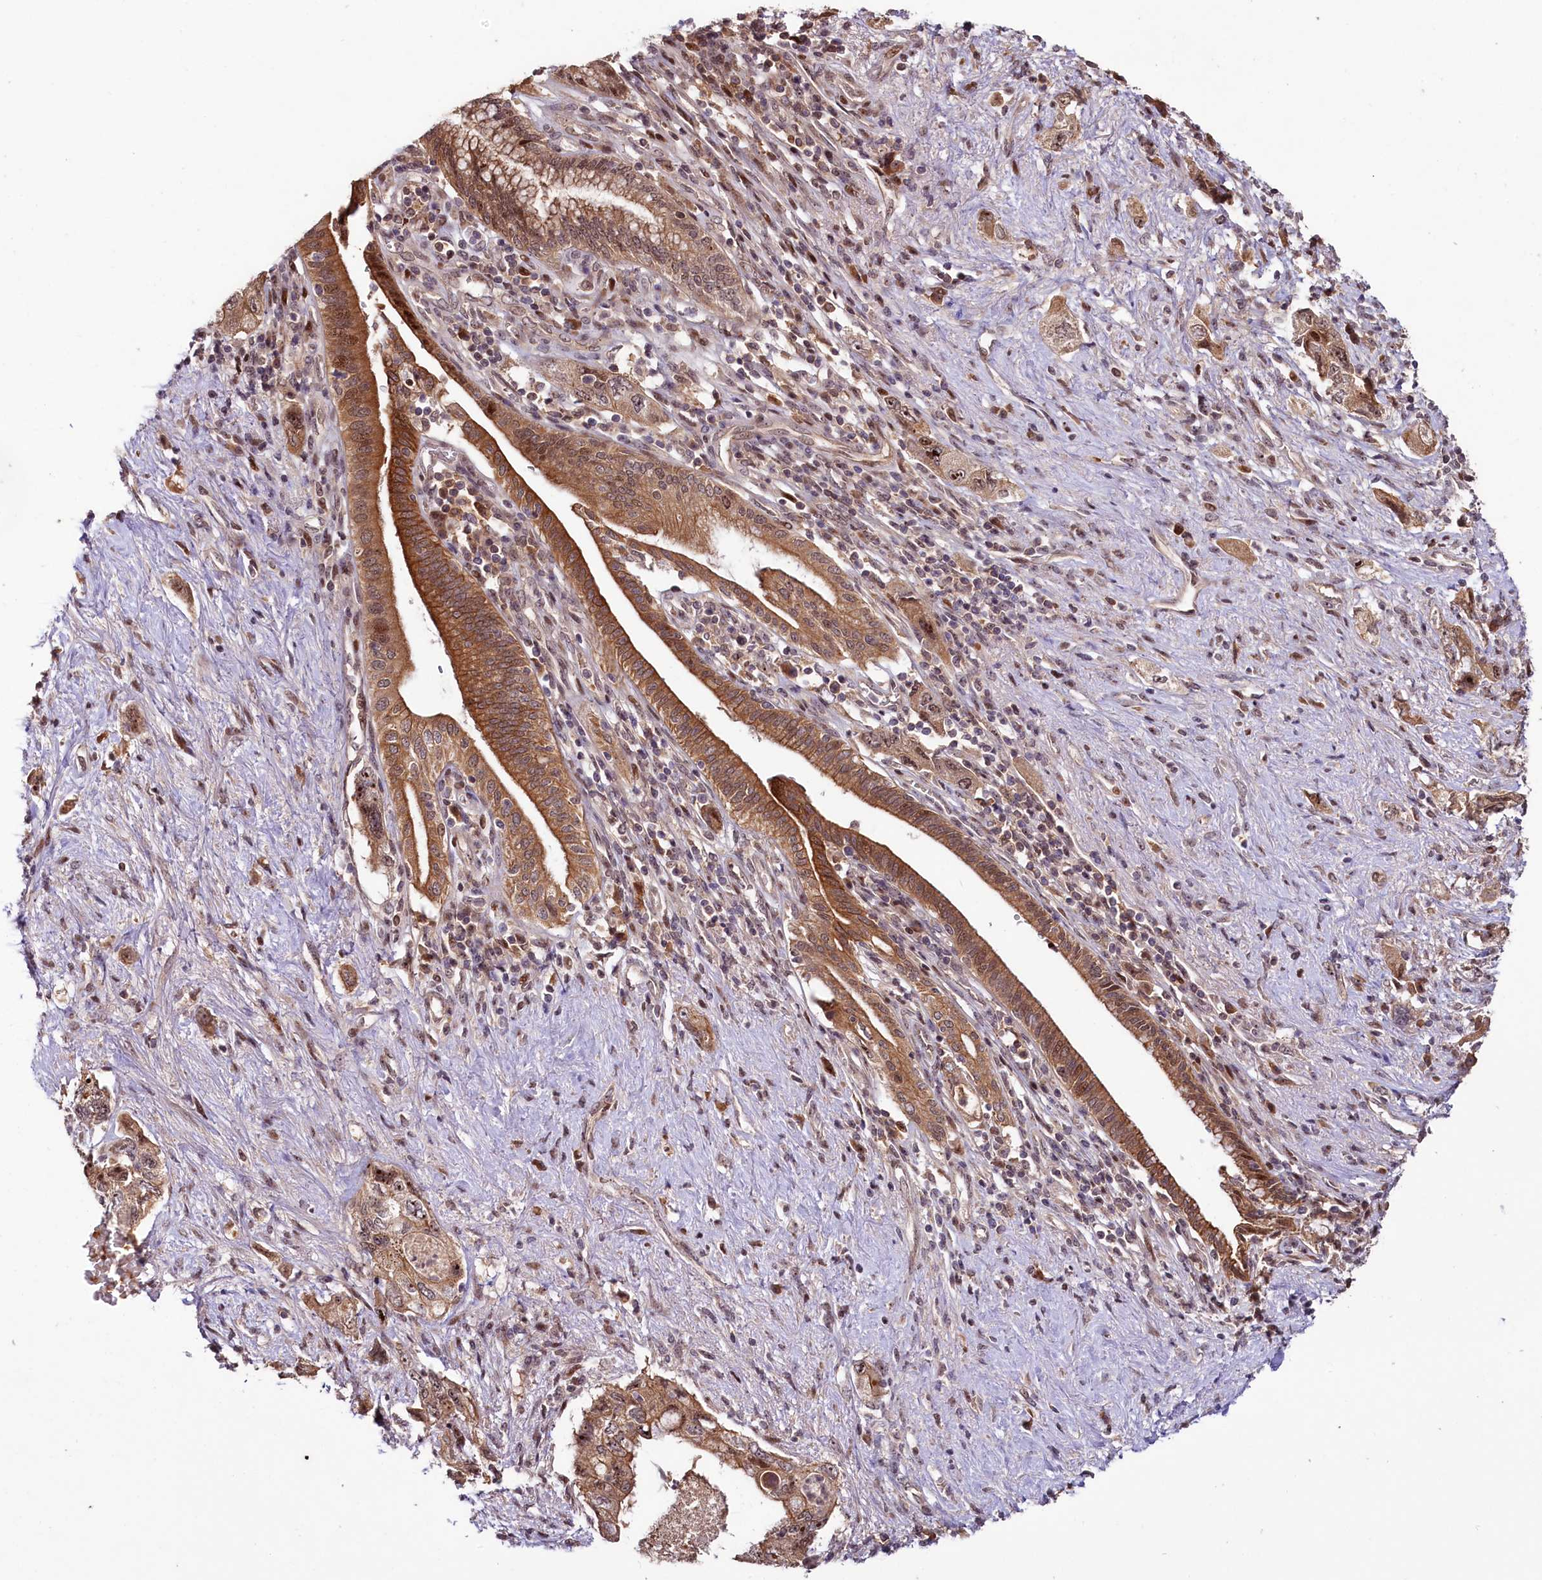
{"staining": {"intensity": "strong", "quantity": ">75%", "location": "cytoplasmic/membranous,nuclear"}, "tissue": "pancreatic cancer", "cell_type": "Tumor cells", "image_type": "cancer", "snomed": [{"axis": "morphology", "description": "Adenocarcinoma, NOS"}, {"axis": "topography", "description": "Pancreas"}], "caption": "Pancreatic cancer (adenocarcinoma) stained with a brown dye demonstrates strong cytoplasmic/membranous and nuclear positive staining in approximately >75% of tumor cells.", "gene": "N4BP2L1", "patient": {"sex": "female", "age": 73}}